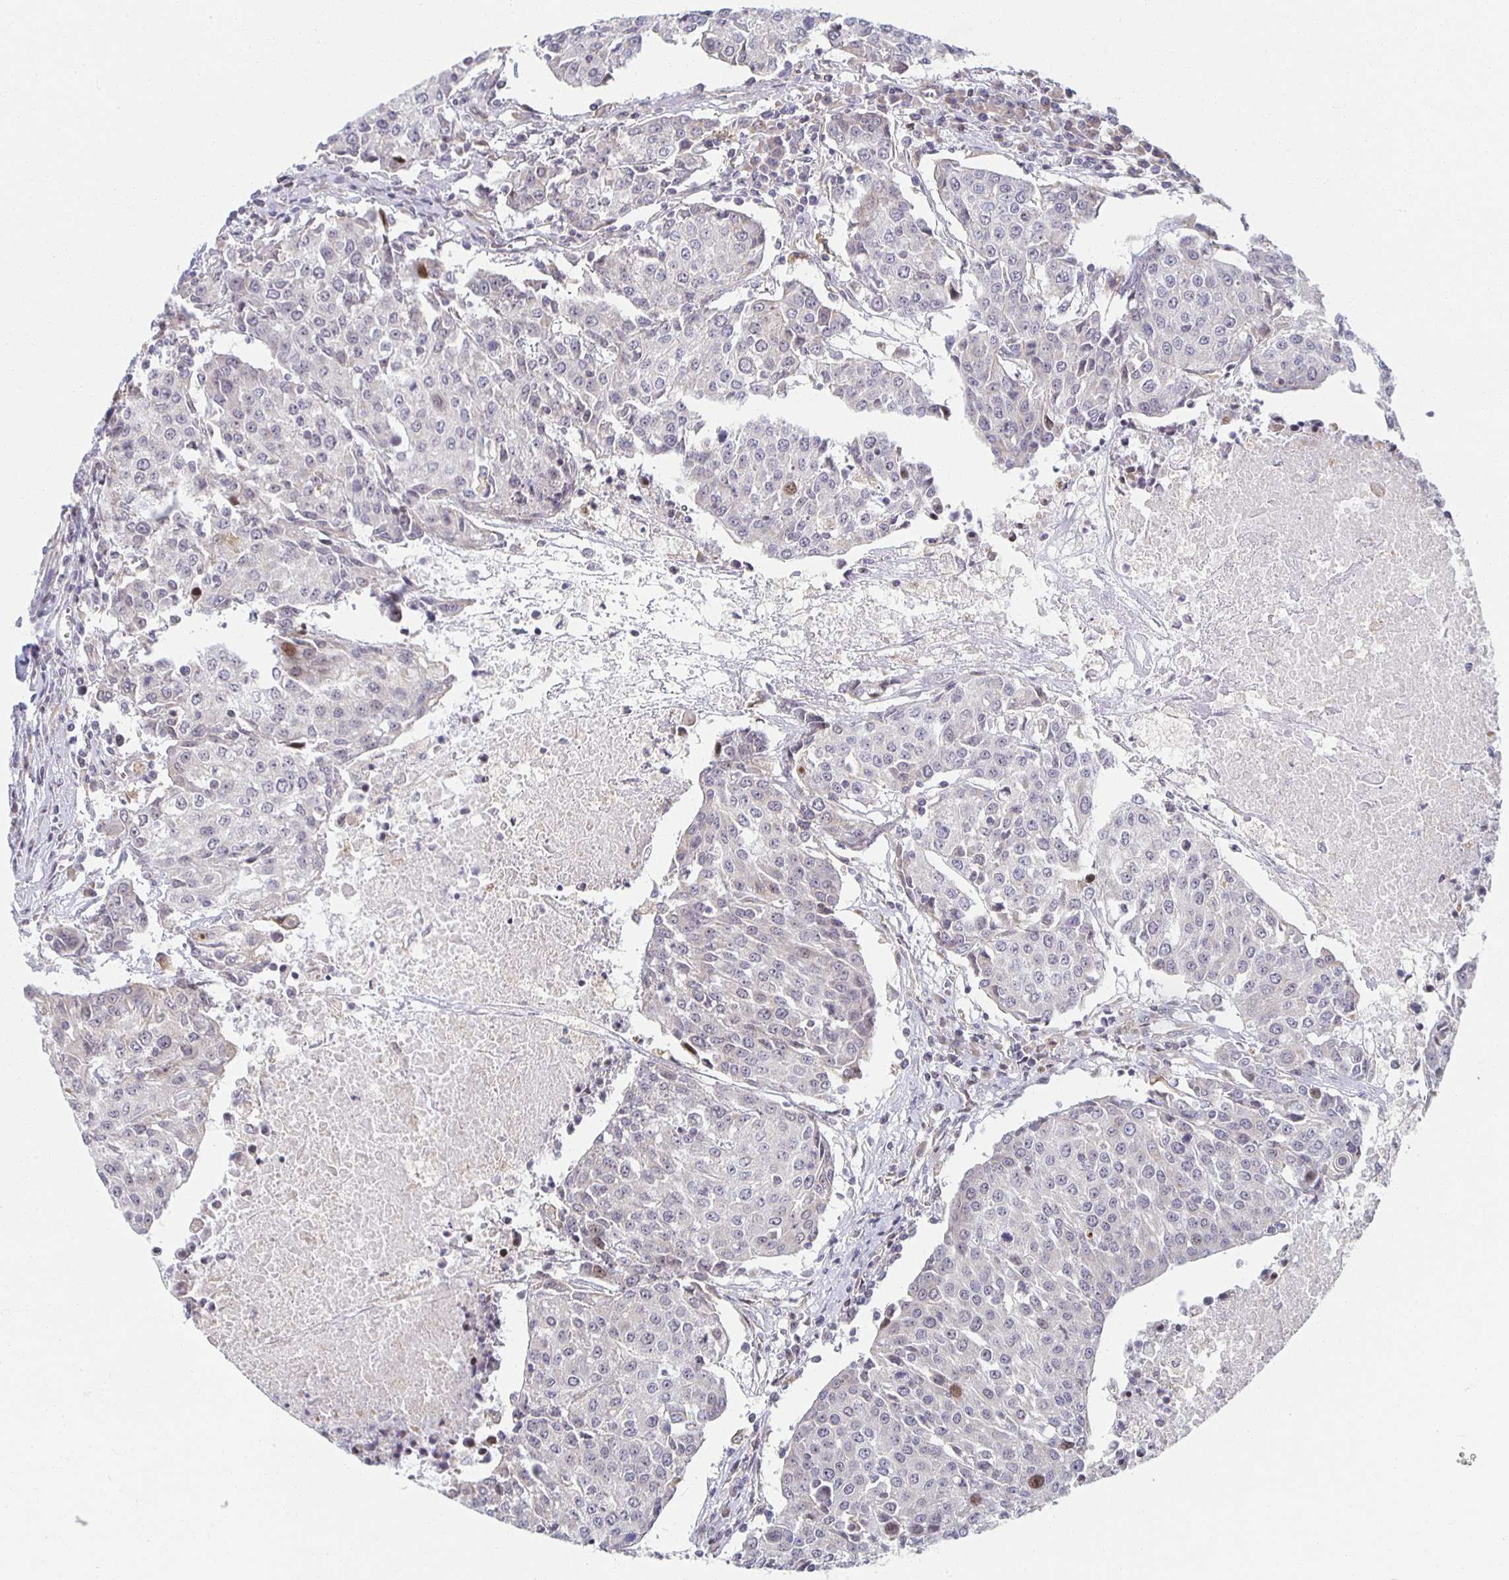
{"staining": {"intensity": "negative", "quantity": "none", "location": "none"}, "tissue": "urothelial cancer", "cell_type": "Tumor cells", "image_type": "cancer", "snomed": [{"axis": "morphology", "description": "Urothelial carcinoma, High grade"}, {"axis": "topography", "description": "Urinary bladder"}], "caption": "The histopathology image displays no staining of tumor cells in urothelial cancer.", "gene": "HCFC1R1", "patient": {"sex": "female", "age": 85}}